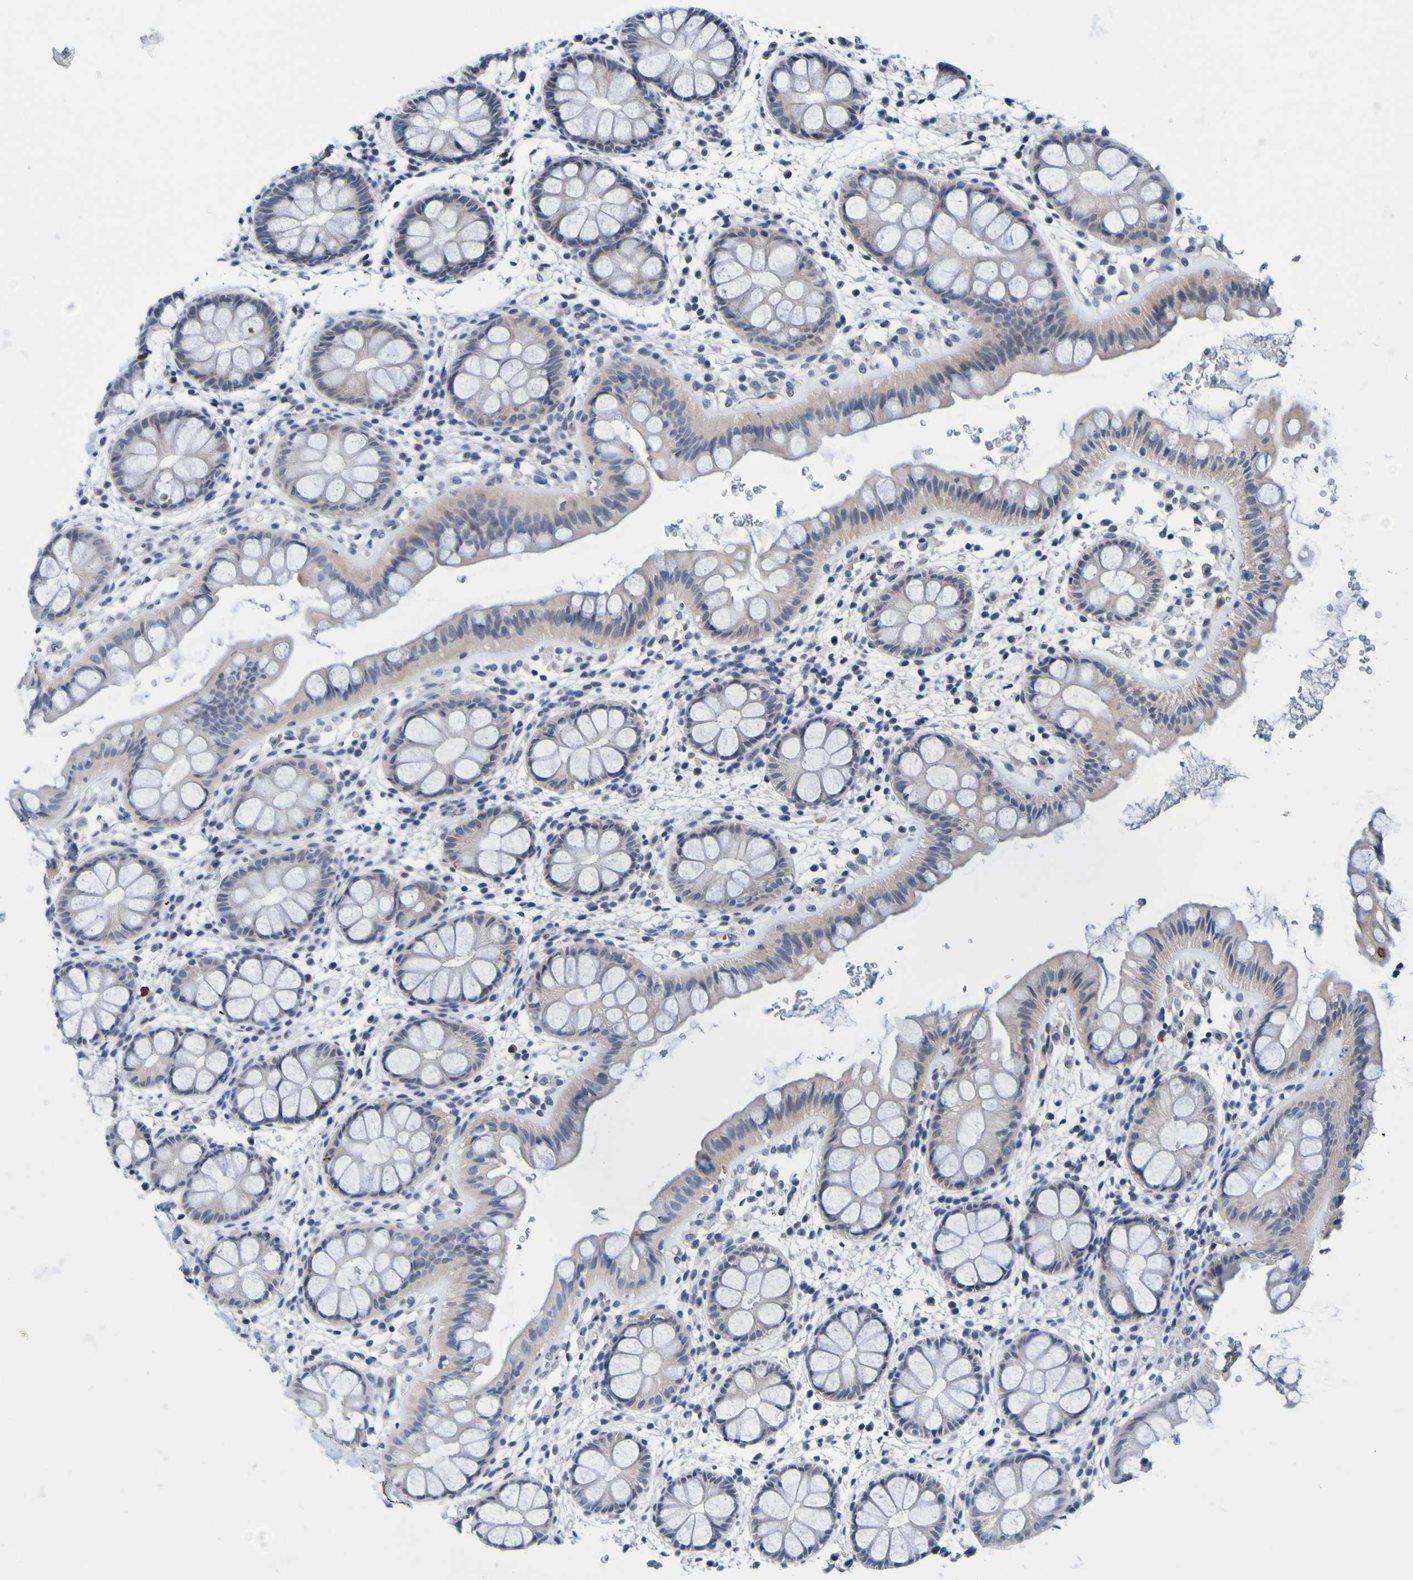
{"staining": {"intensity": "weak", "quantity": "<25%", "location": "cytoplasmic/membranous"}, "tissue": "rectum", "cell_type": "Glandular cells", "image_type": "normal", "snomed": [{"axis": "morphology", "description": "Normal tissue, NOS"}, {"axis": "topography", "description": "Rectum"}], "caption": "This is an immunohistochemistry (IHC) image of normal rectum. There is no expression in glandular cells.", "gene": "VMA21", "patient": {"sex": "female", "age": 24}}